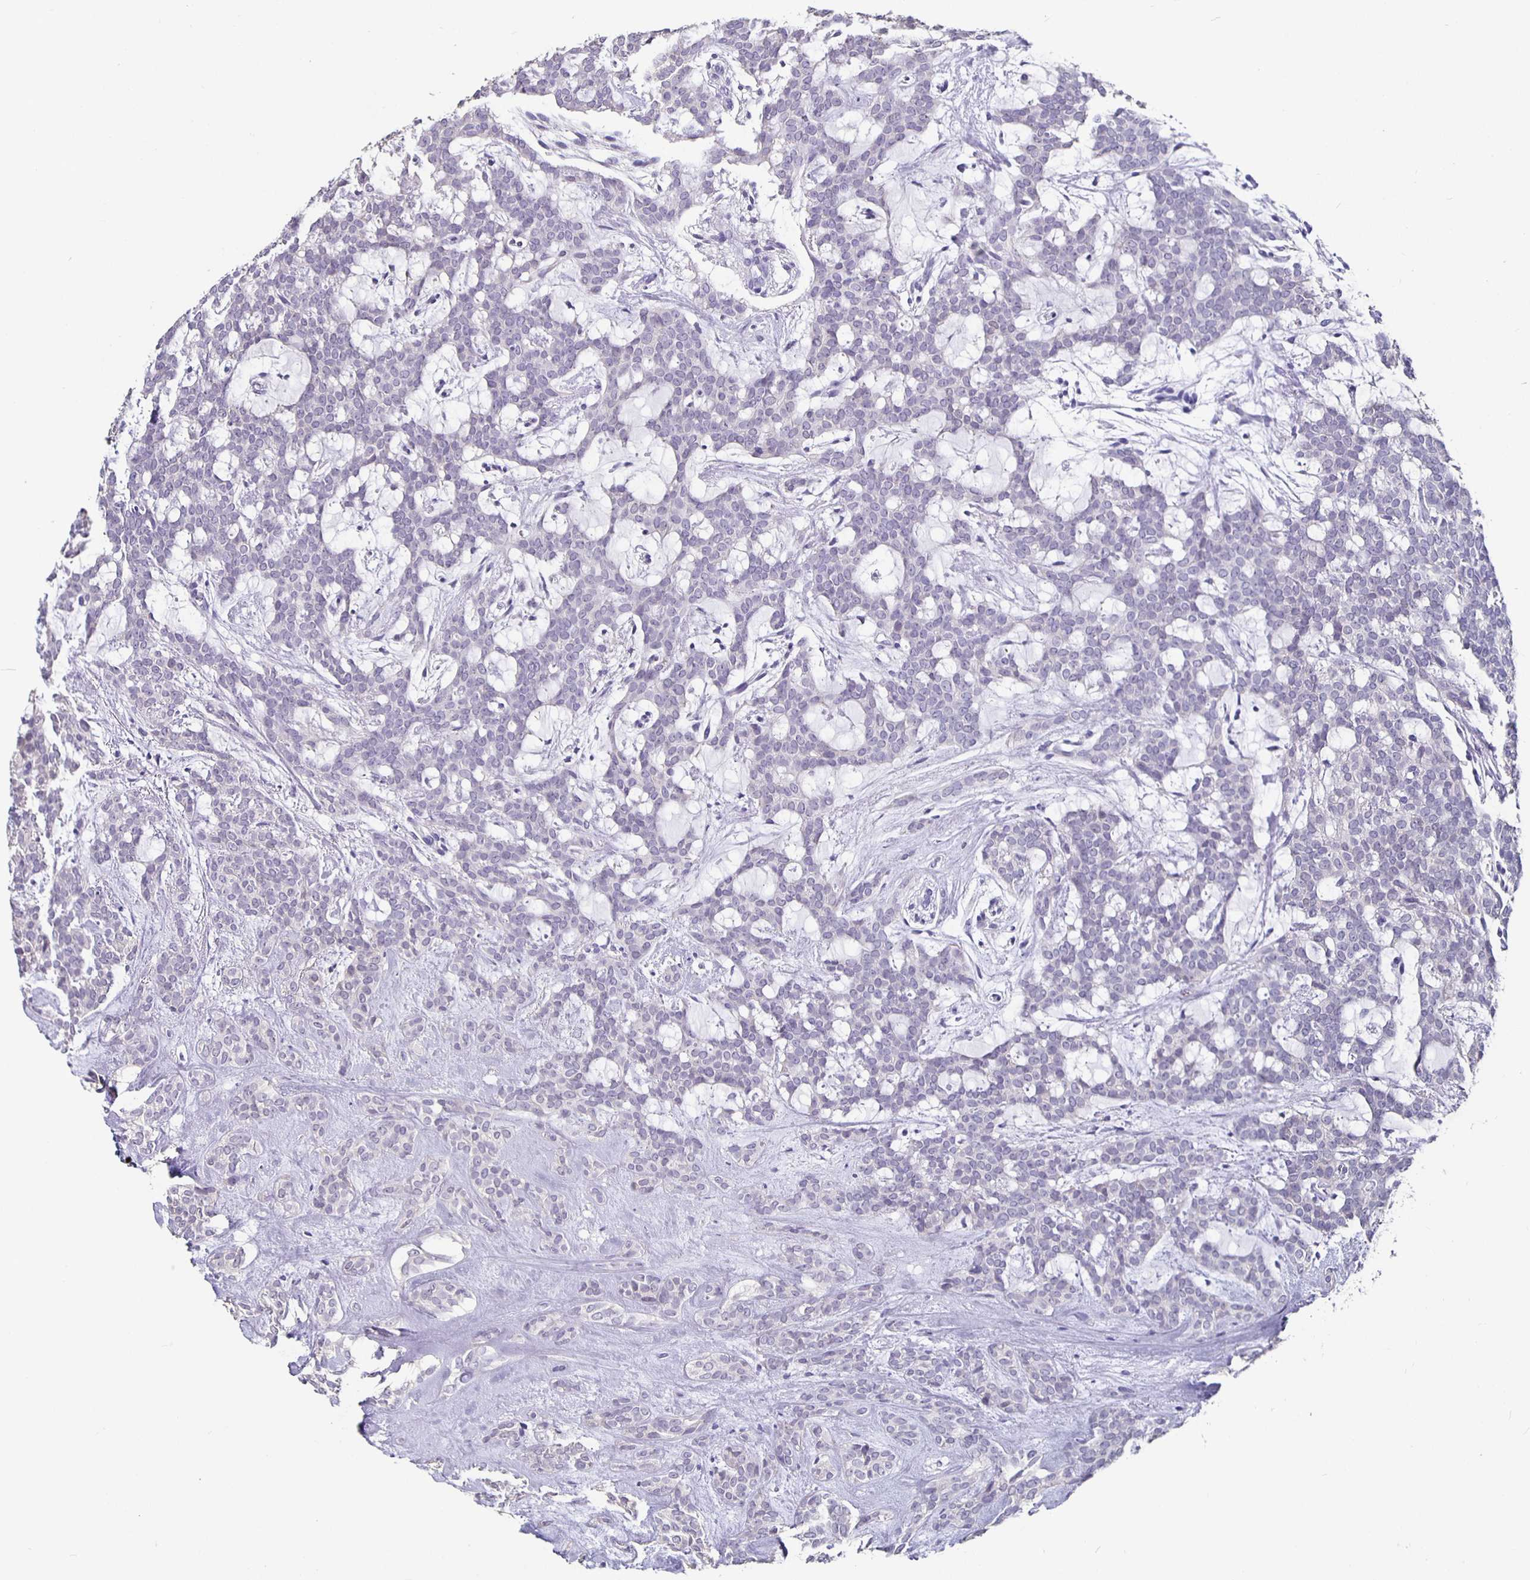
{"staining": {"intensity": "negative", "quantity": "none", "location": "none"}, "tissue": "head and neck cancer", "cell_type": "Tumor cells", "image_type": "cancer", "snomed": [{"axis": "morphology", "description": "Adenocarcinoma, NOS"}, {"axis": "topography", "description": "Head-Neck"}], "caption": "Histopathology image shows no protein positivity in tumor cells of head and neck cancer (adenocarcinoma) tissue.", "gene": "GPX4", "patient": {"sex": "female", "age": 57}}